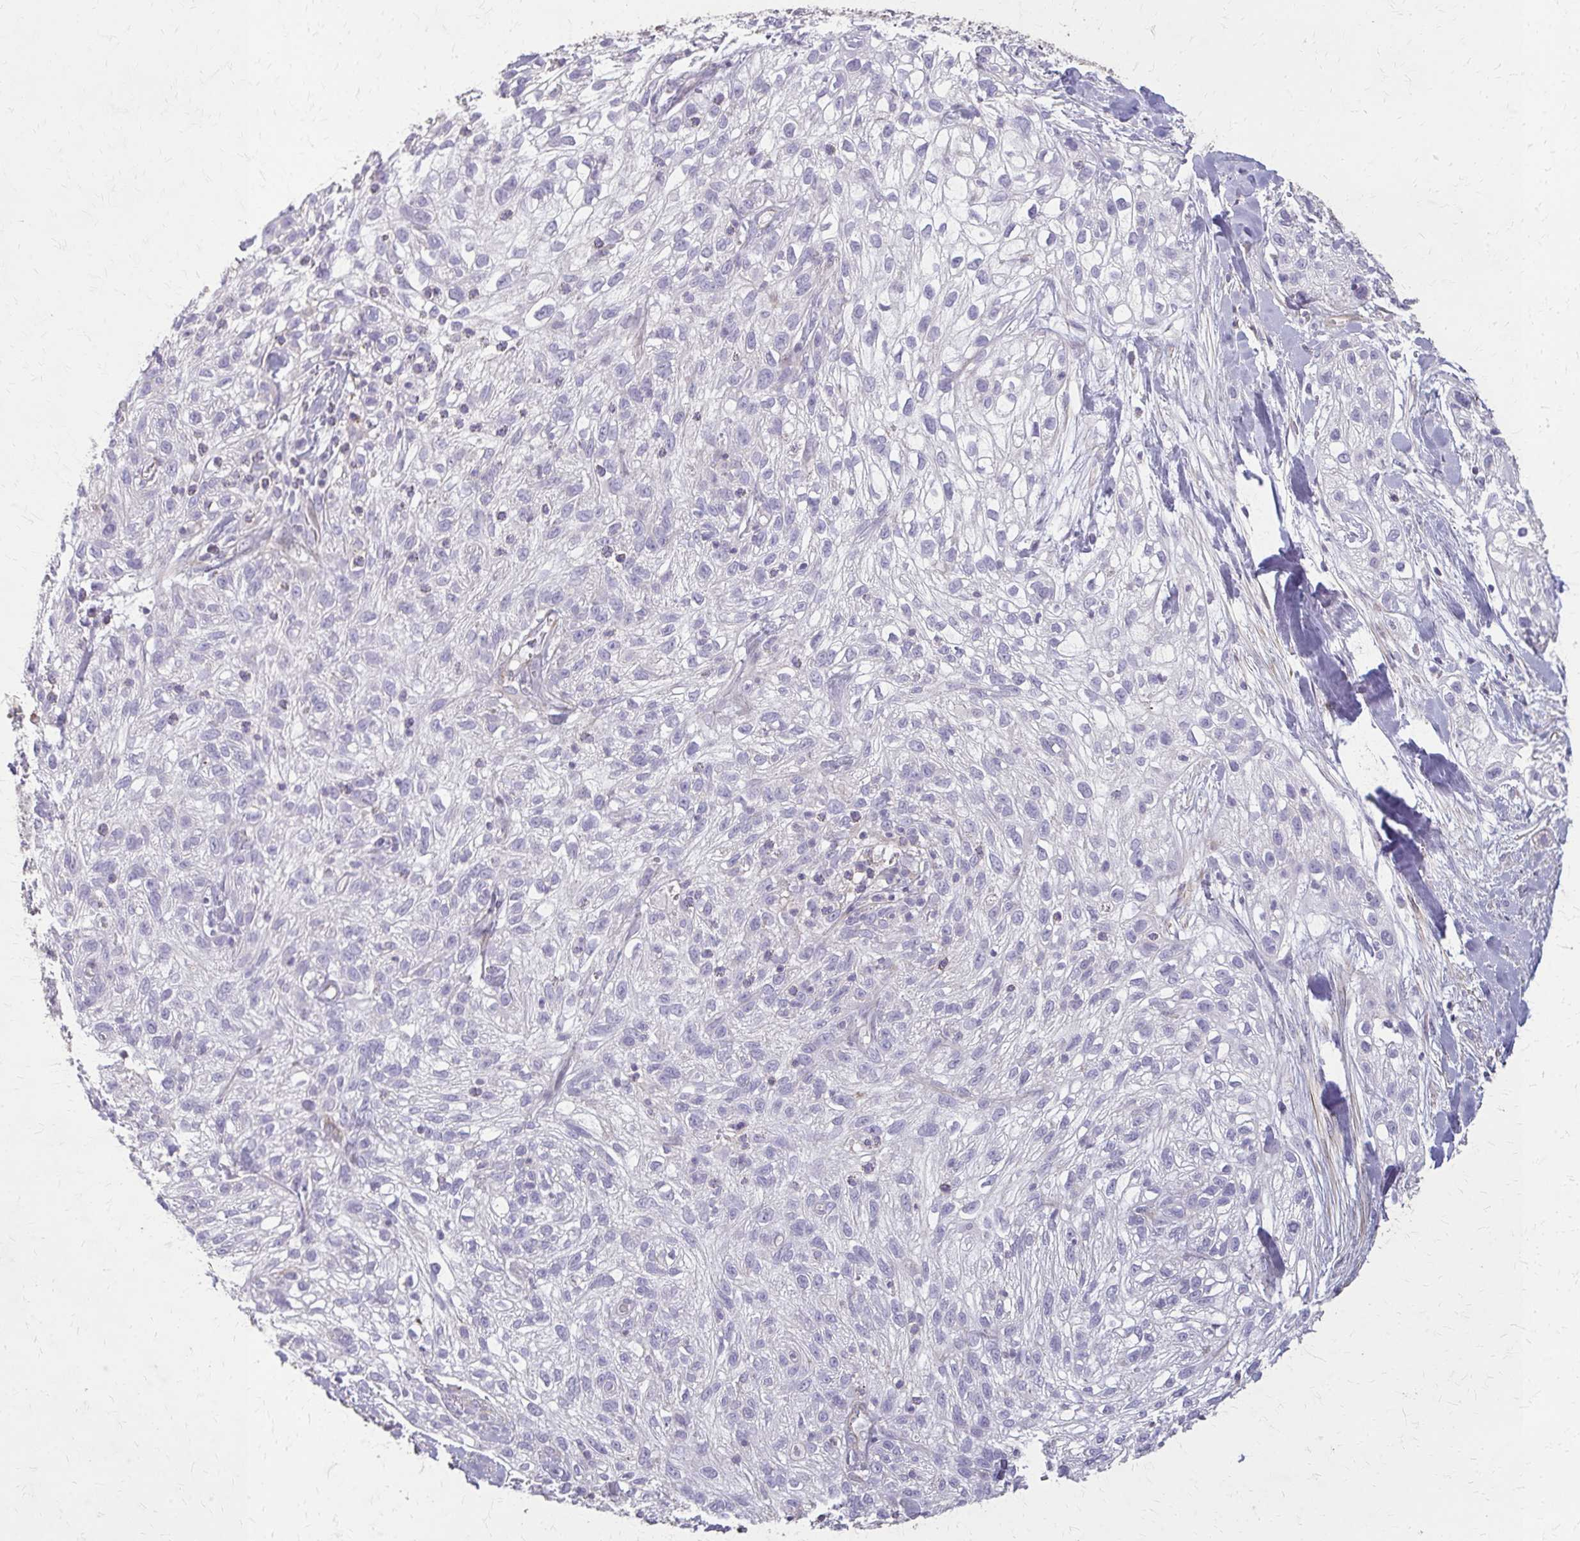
{"staining": {"intensity": "negative", "quantity": "none", "location": "none"}, "tissue": "skin cancer", "cell_type": "Tumor cells", "image_type": "cancer", "snomed": [{"axis": "morphology", "description": "Squamous cell carcinoma, NOS"}, {"axis": "topography", "description": "Skin"}], "caption": "High power microscopy image of an IHC histopathology image of skin cancer, revealing no significant staining in tumor cells. (Brightfield microscopy of DAB immunohistochemistry (IHC) at high magnification).", "gene": "TENM4", "patient": {"sex": "male", "age": 82}}